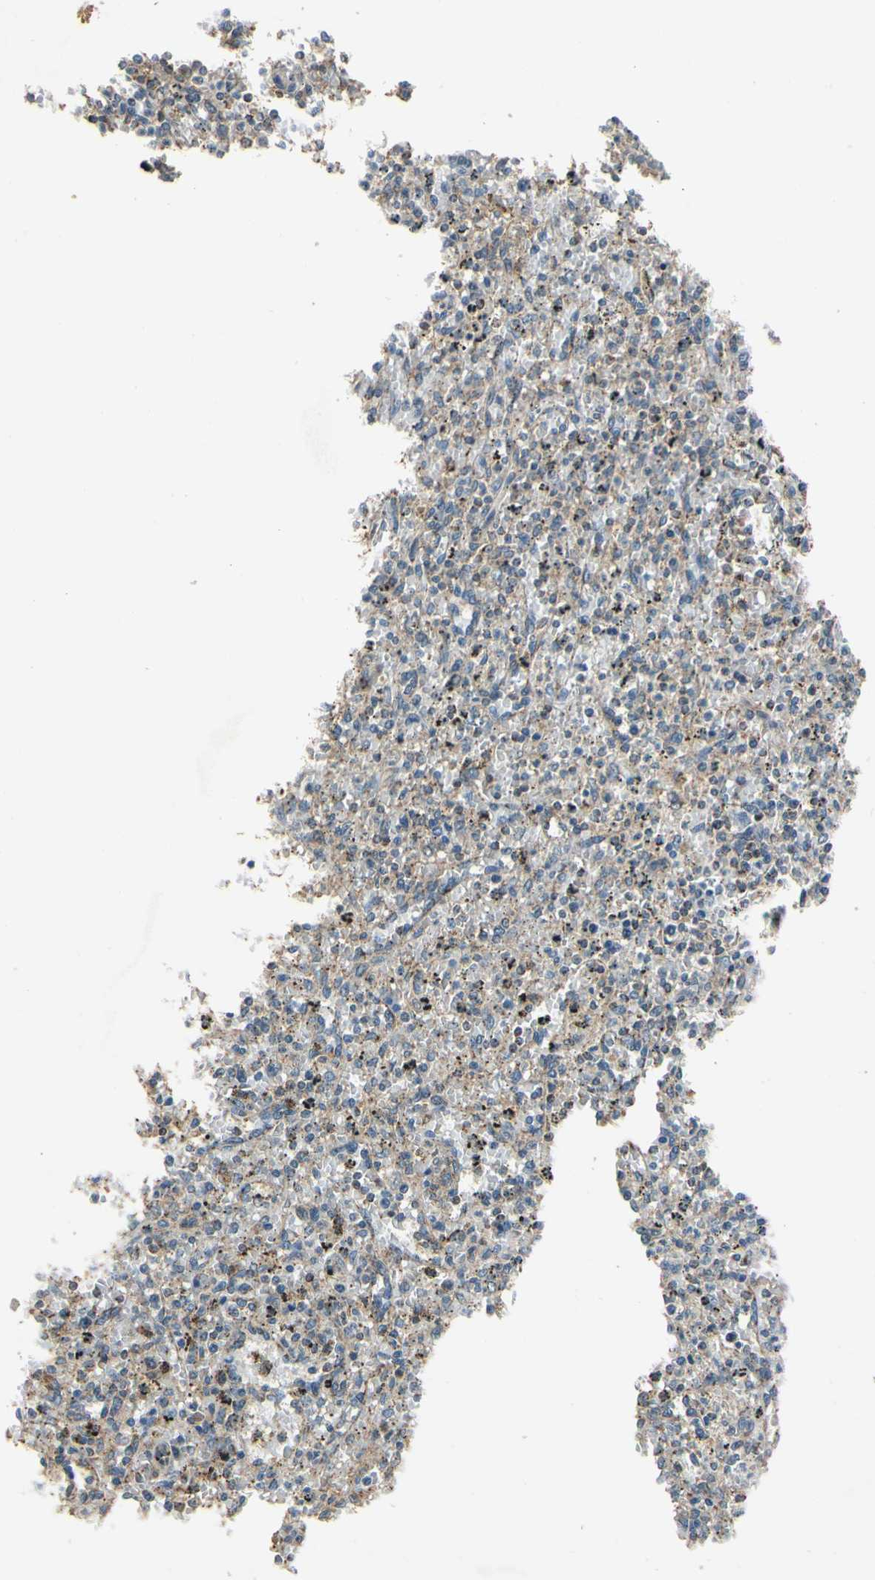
{"staining": {"intensity": "moderate", "quantity": "<25%", "location": "cytoplasmic/membranous"}, "tissue": "spleen", "cell_type": "Cells in red pulp", "image_type": "normal", "snomed": [{"axis": "morphology", "description": "Normal tissue, NOS"}, {"axis": "topography", "description": "Spleen"}], "caption": "Immunohistochemical staining of unremarkable spleen shows moderate cytoplasmic/membranous protein positivity in approximately <25% of cells in red pulp. The staining was performed using DAB to visualize the protein expression in brown, while the nuclei were stained in blue with hematoxylin (Magnification: 20x).", "gene": "EPHB3", "patient": {"sex": "male", "age": 72}}